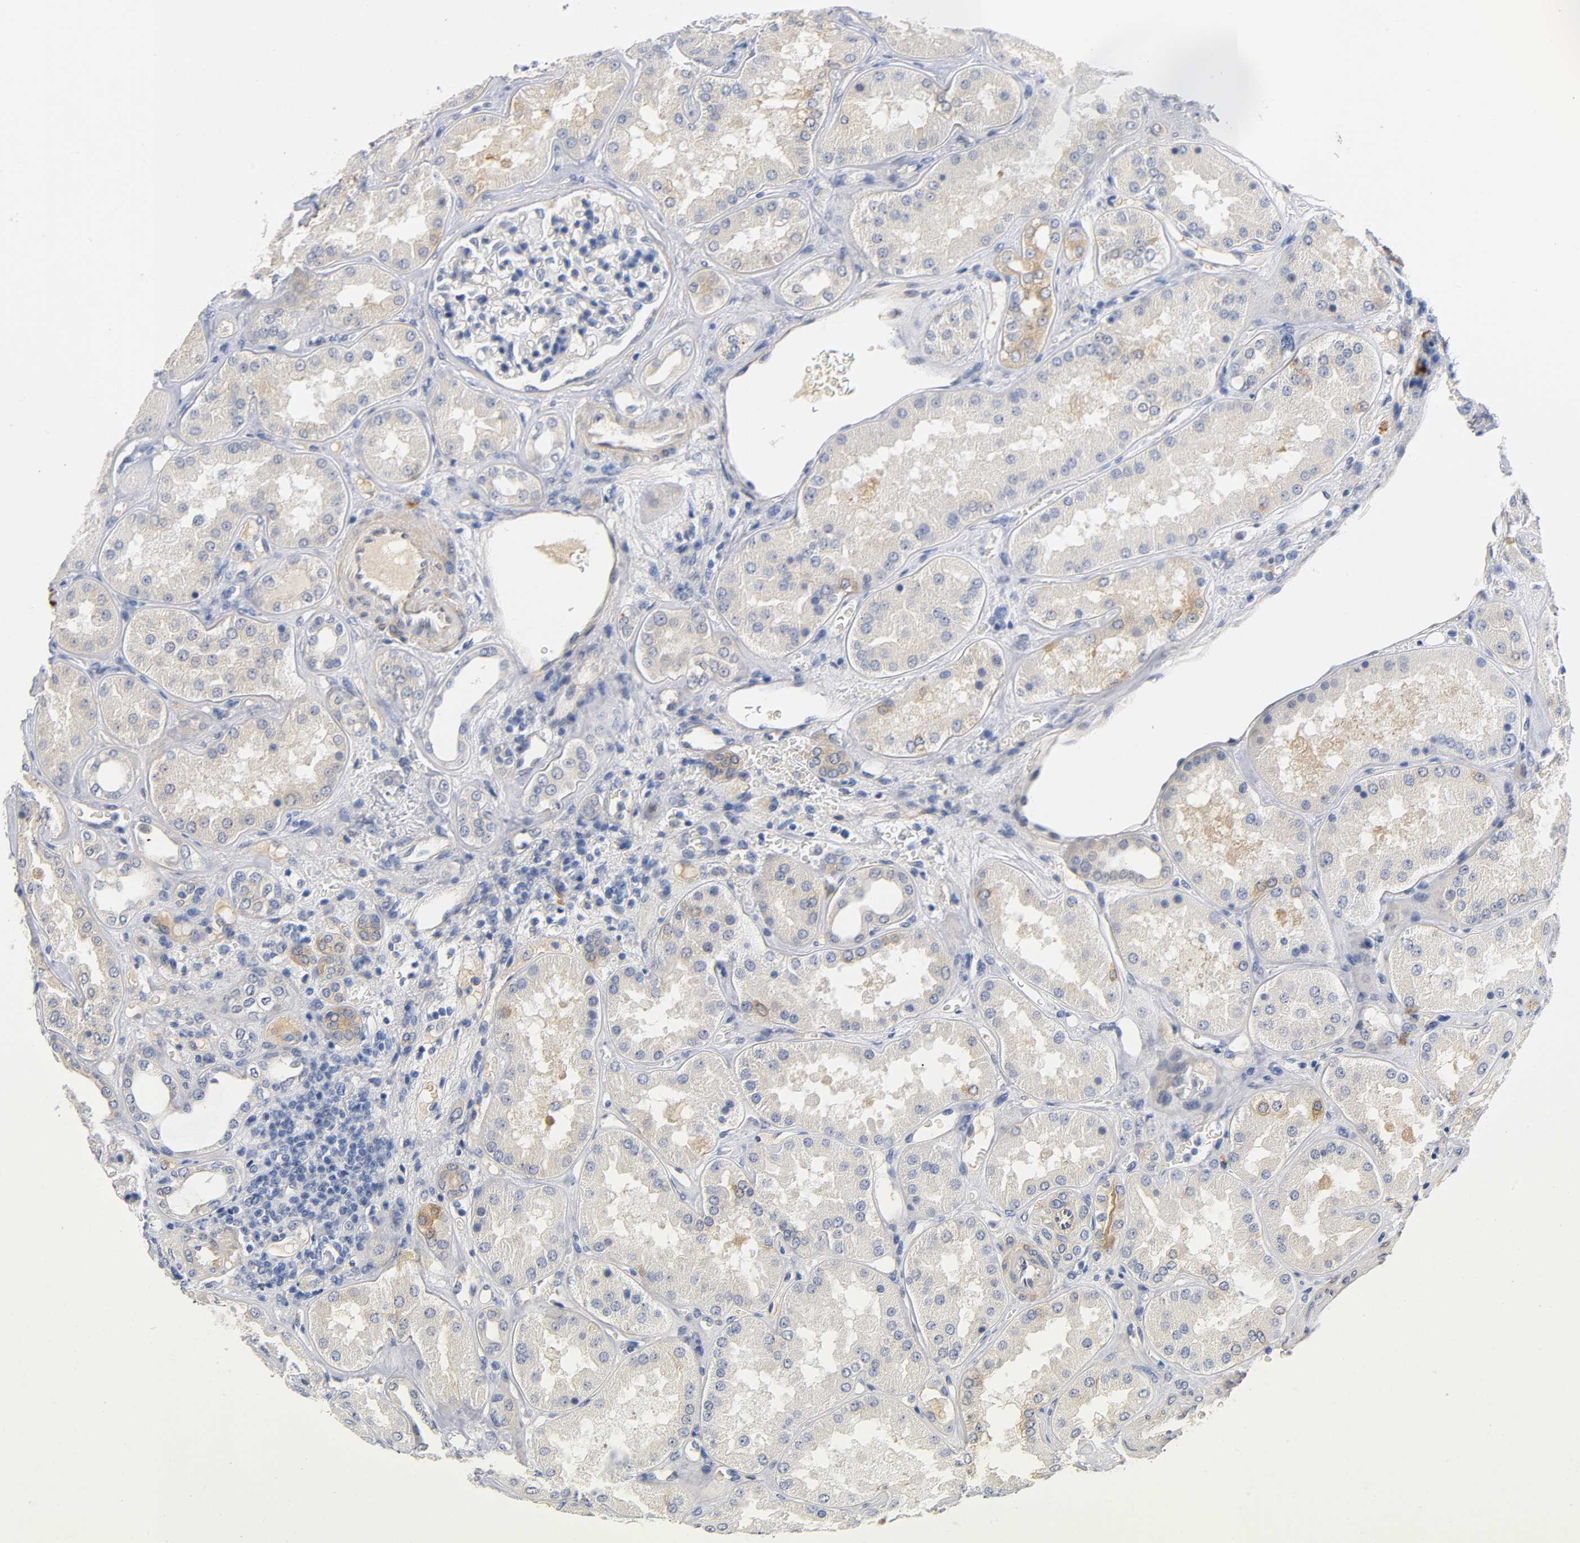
{"staining": {"intensity": "negative", "quantity": "none", "location": "none"}, "tissue": "kidney", "cell_type": "Cells in glomeruli", "image_type": "normal", "snomed": [{"axis": "morphology", "description": "Normal tissue, NOS"}, {"axis": "topography", "description": "Kidney"}], "caption": "The histopathology image shows no significant positivity in cells in glomeruli of kidney.", "gene": "TNC", "patient": {"sex": "female", "age": 56}}